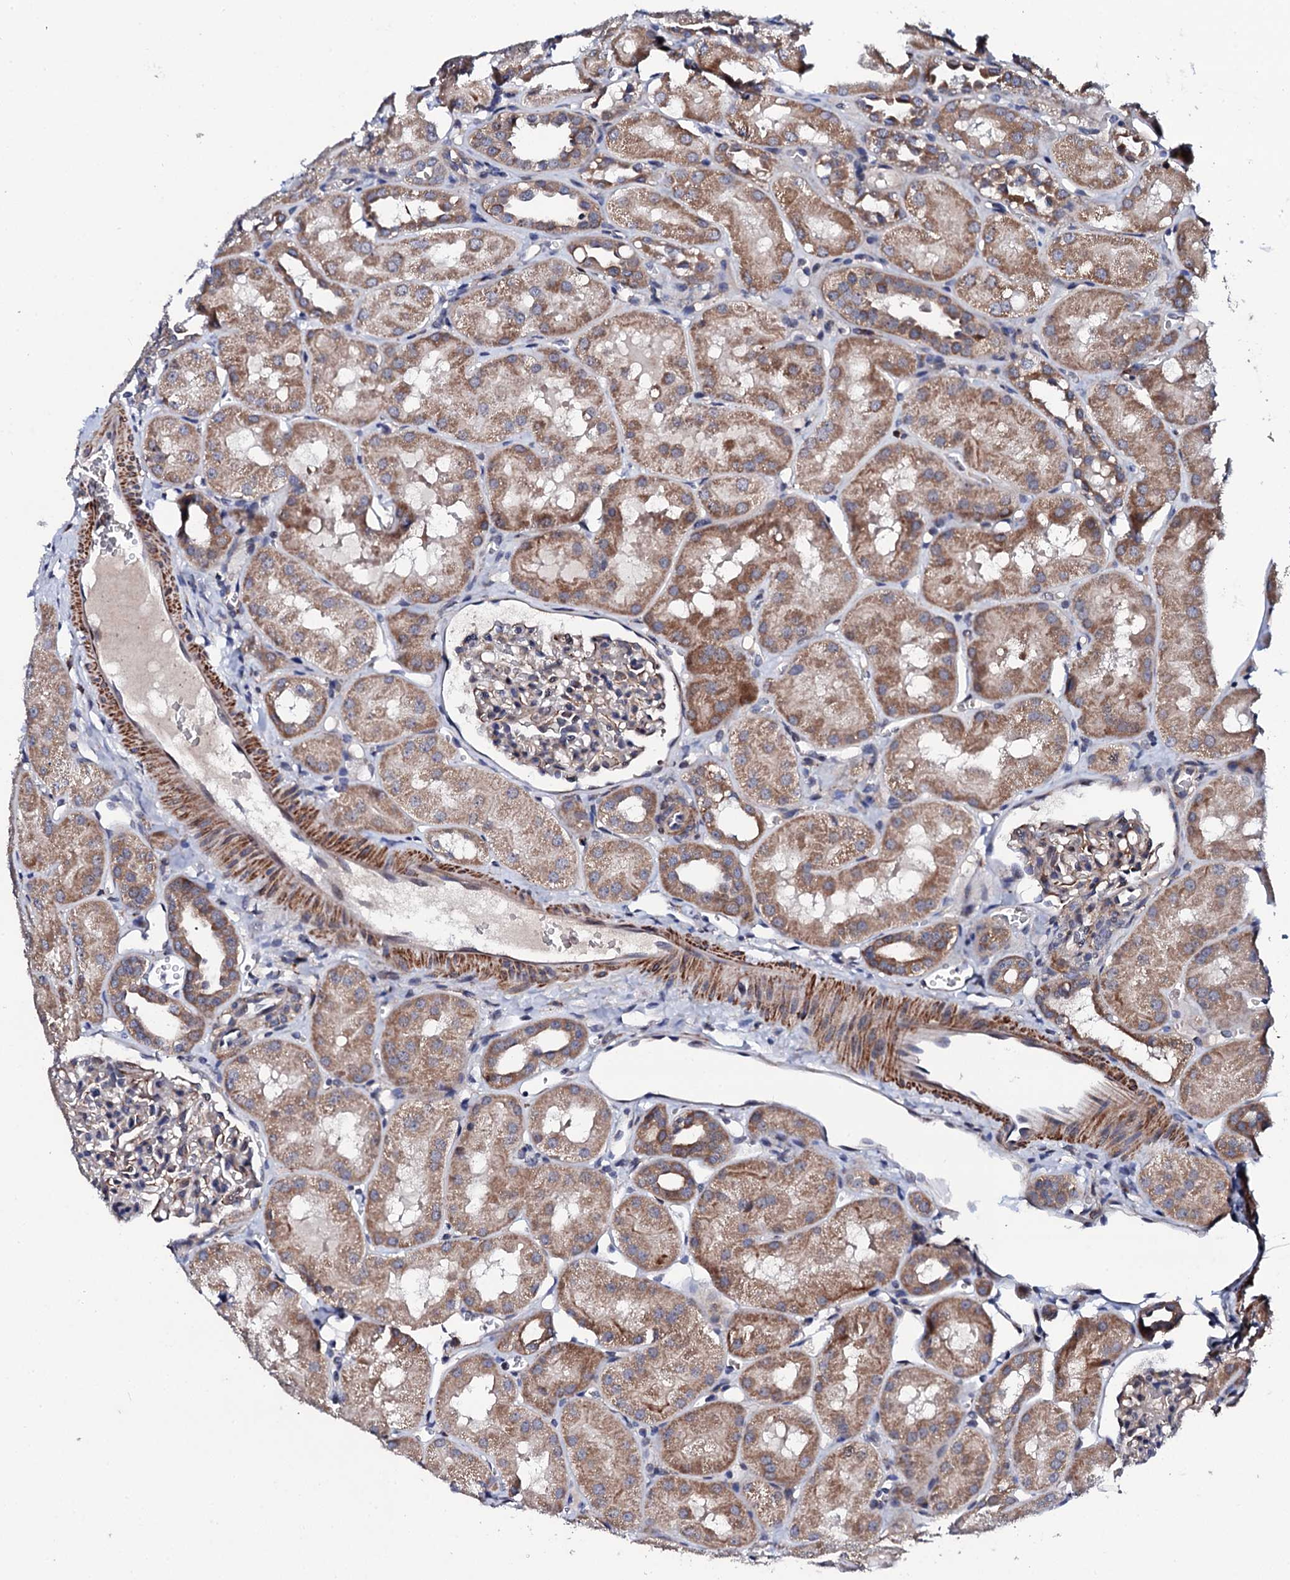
{"staining": {"intensity": "weak", "quantity": "25%-75%", "location": "cytoplasmic/membranous"}, "tissue": "kidney", "cell_type": "Cells in glomeruli", "image_type": "normal", "snomed": [{"axis": "morphology", "description": "Normal tissue, NOS"}, {"axis": "topography", "description": "Kidney"}, {"axis": "topography", "description": "Urinary bladder"}], "caption": "A high-resolution histopathology image shows immunohistochemistry (IHC) staining of benign kidney, which demonstrates weak cytoplasmic/membranous positivity in approximately 25%-75% of cells in glomeruli.", "gene": "COG4", "patient": {"sex": "male", "age": 16}}